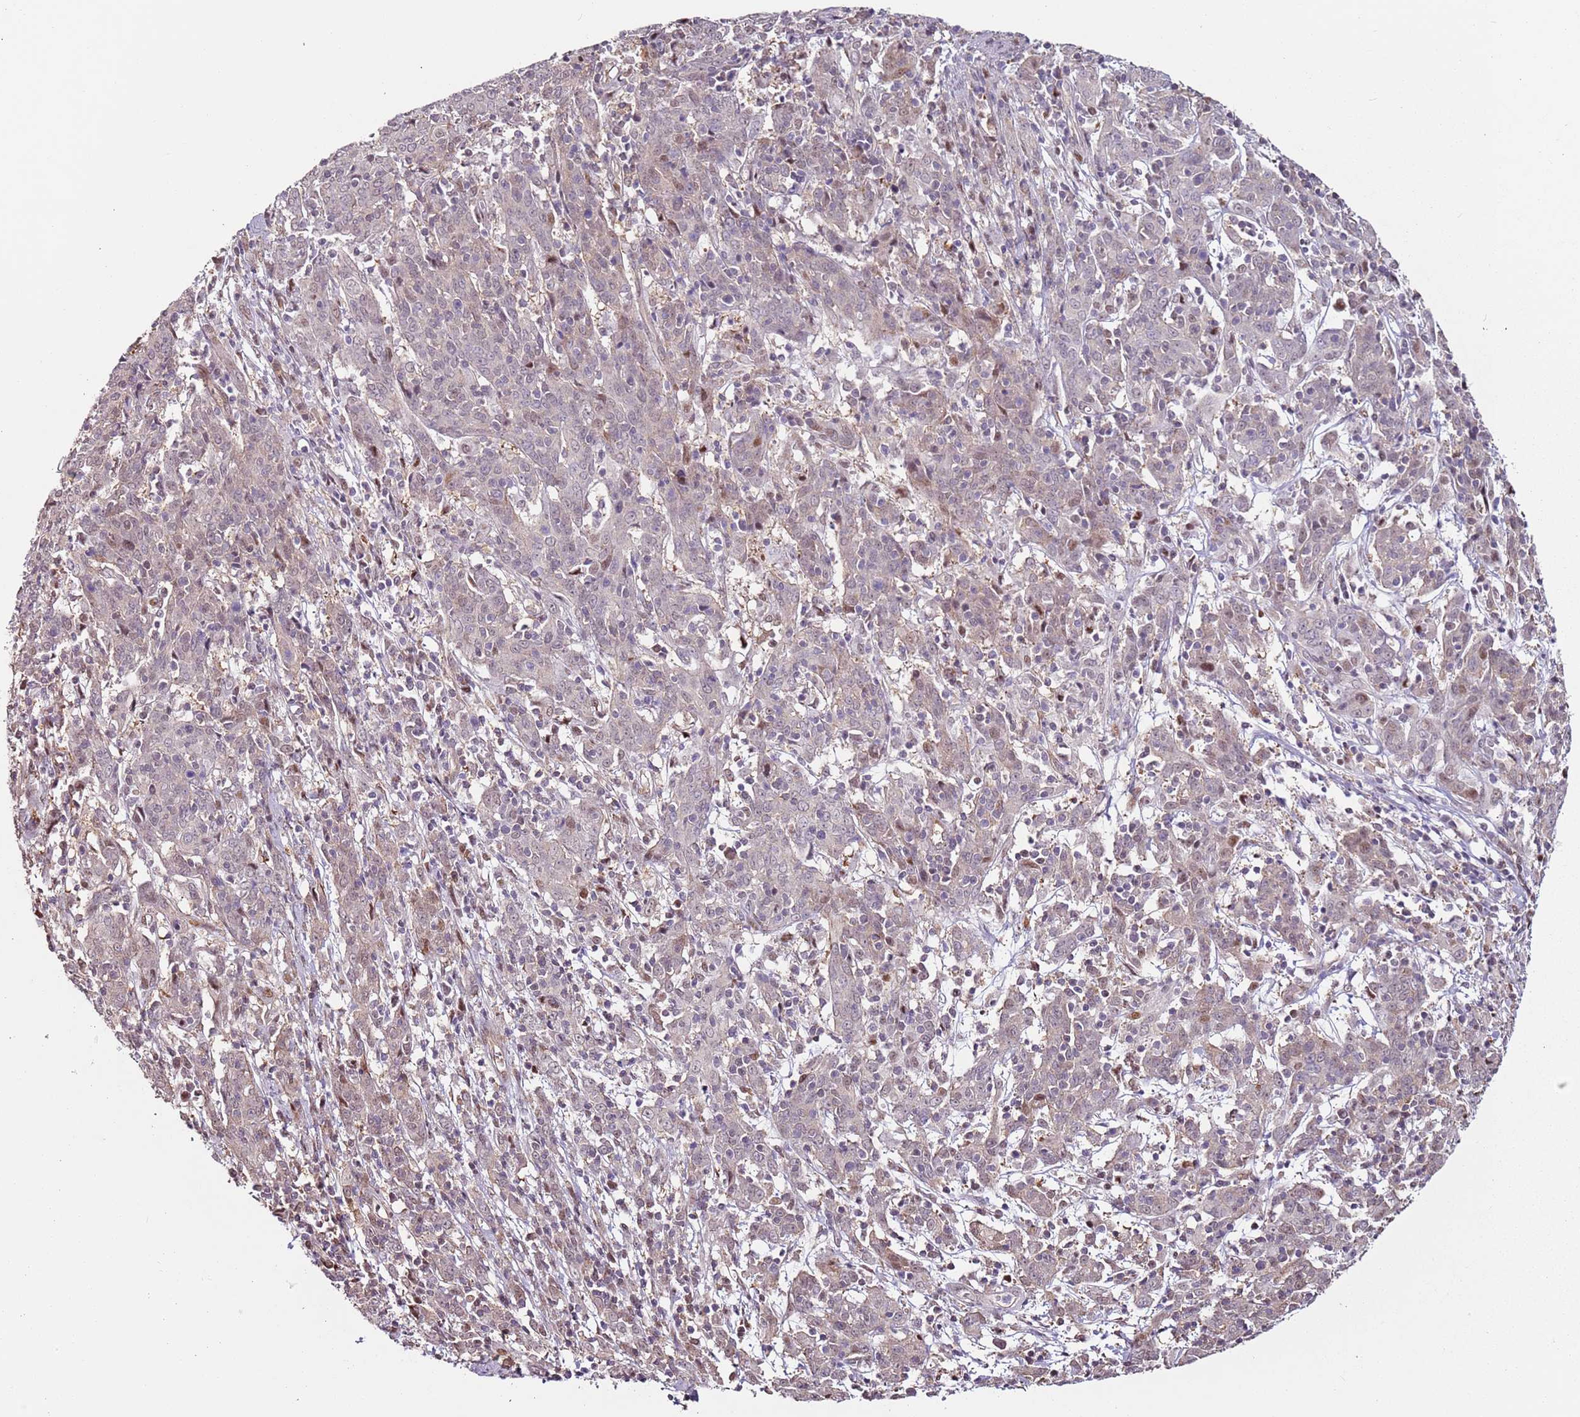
{"staining": {"intensity": "negative", "quantity": "none", "location": "none"}, "tissue": "cervical cancer", "cell_type": "Tumor cells", "image_type": "cancer", "snomed": [{"axis": "morphology", "description": "Squamous cell carcinoma, NOS"}, {"axis": "topography", "description": "Cervix"}], "caption": "This photomicrograph is of cervical cancer stained with immunohistochemistry to label a protein in brown with the nuclei are counter-stained blue. There is no expression in tumor cells.", "gene": "PSMD4", "patient": {"sex": "female", "age": 67}}